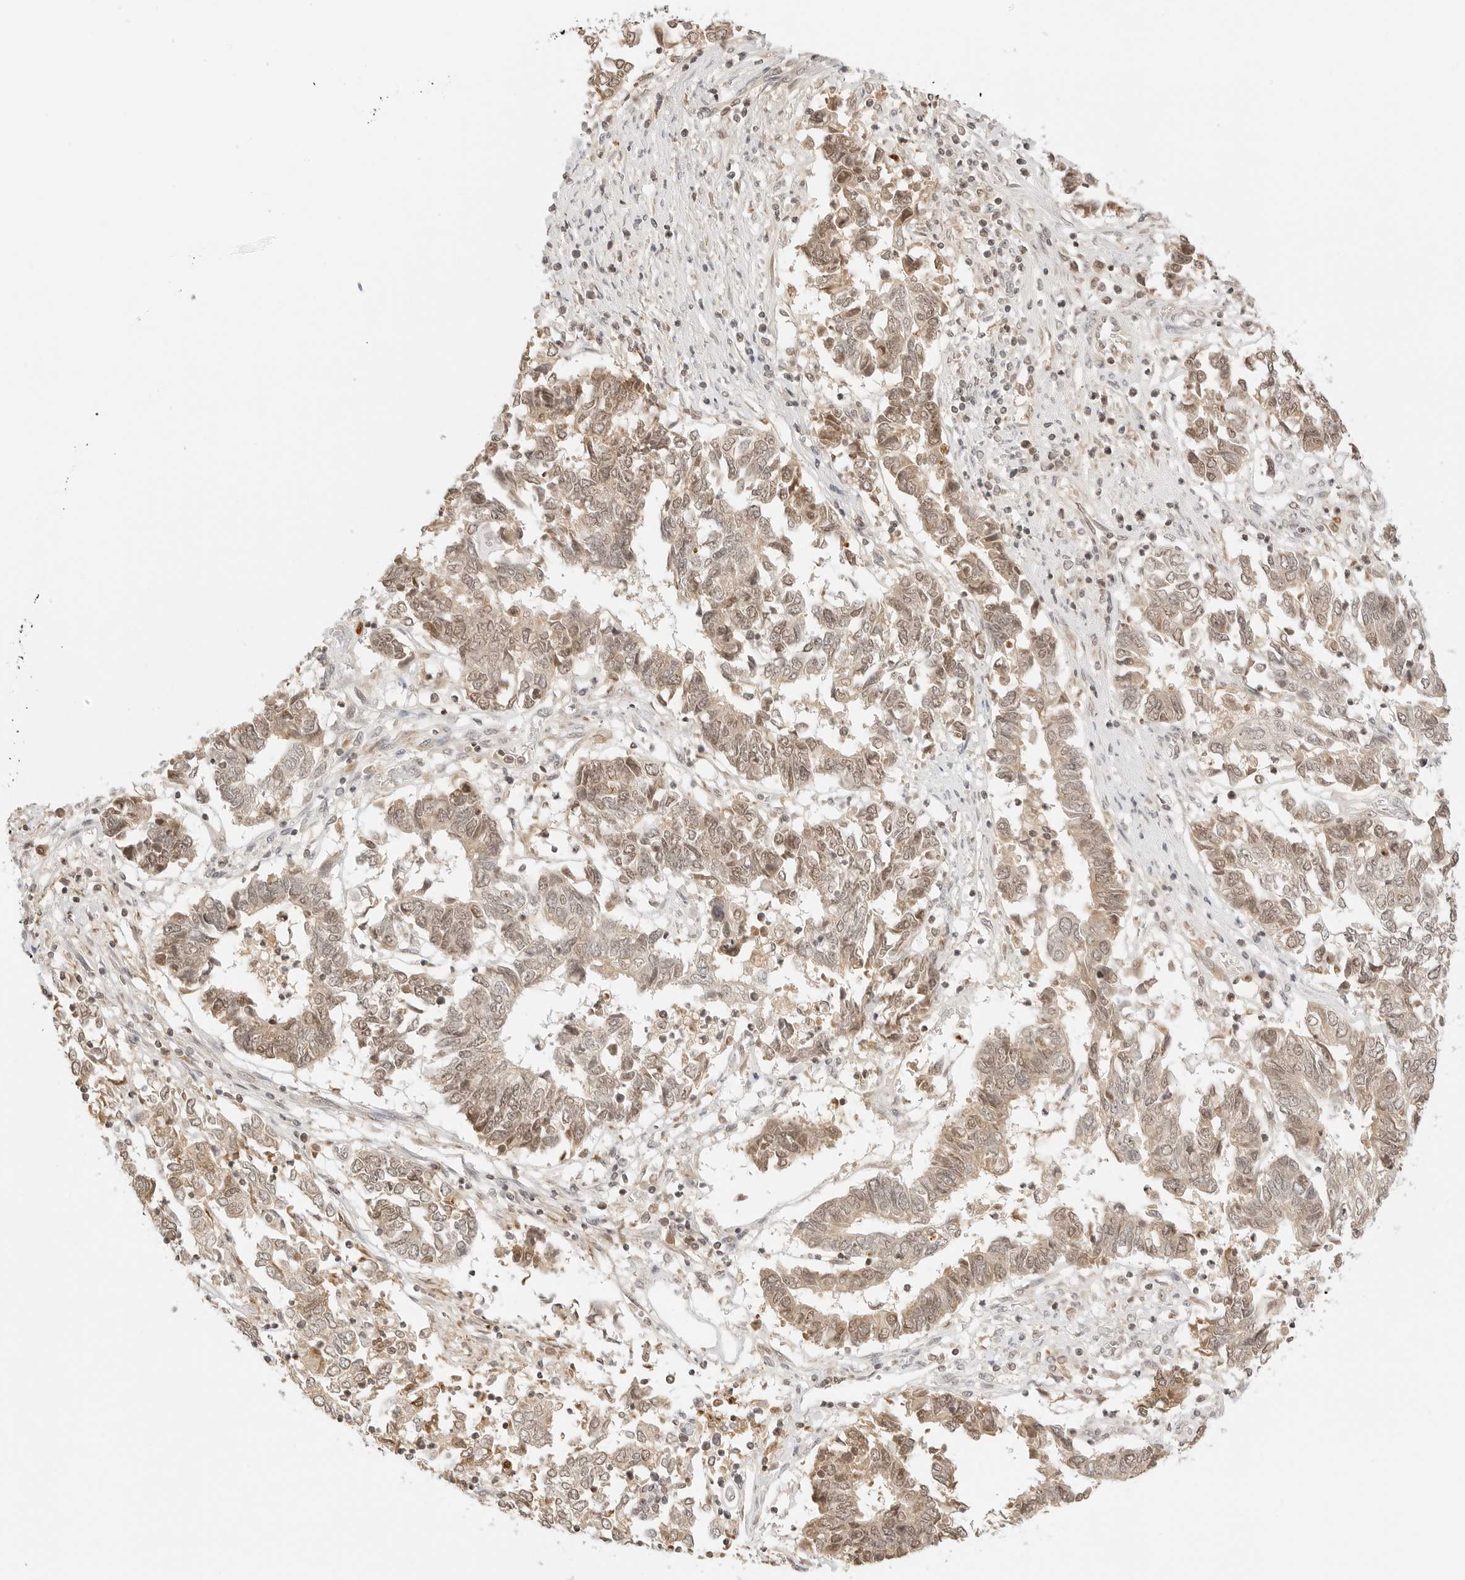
{"staining": {"intensity": "moderate", "quantity": ">75%", "location": "cytoplasmic/membranous,nuclear"}, "tissue": "endometrial cancer", "cell_type": "Tumor cells", "image_type": "cancer", "snomed": [{"axis": "morphology", "description": "Adenocarcinoma, NOS"}, {"axis": "topography", "description": "Endometrium"}], "caption": "Protein staining shows moderate cytoplasmic/membranous and nuclear staining in about >75% of tumor cells in endometrial cancer (adenocarcinoma). (Stains: DAB (3,3'-diaminobenzidine) in brown, nuclei in blue, Microscopy: brightfield microscopy at high magnification).", "gene": "SEPTIN4", "patient": {"sex": "female", "age": 80}}